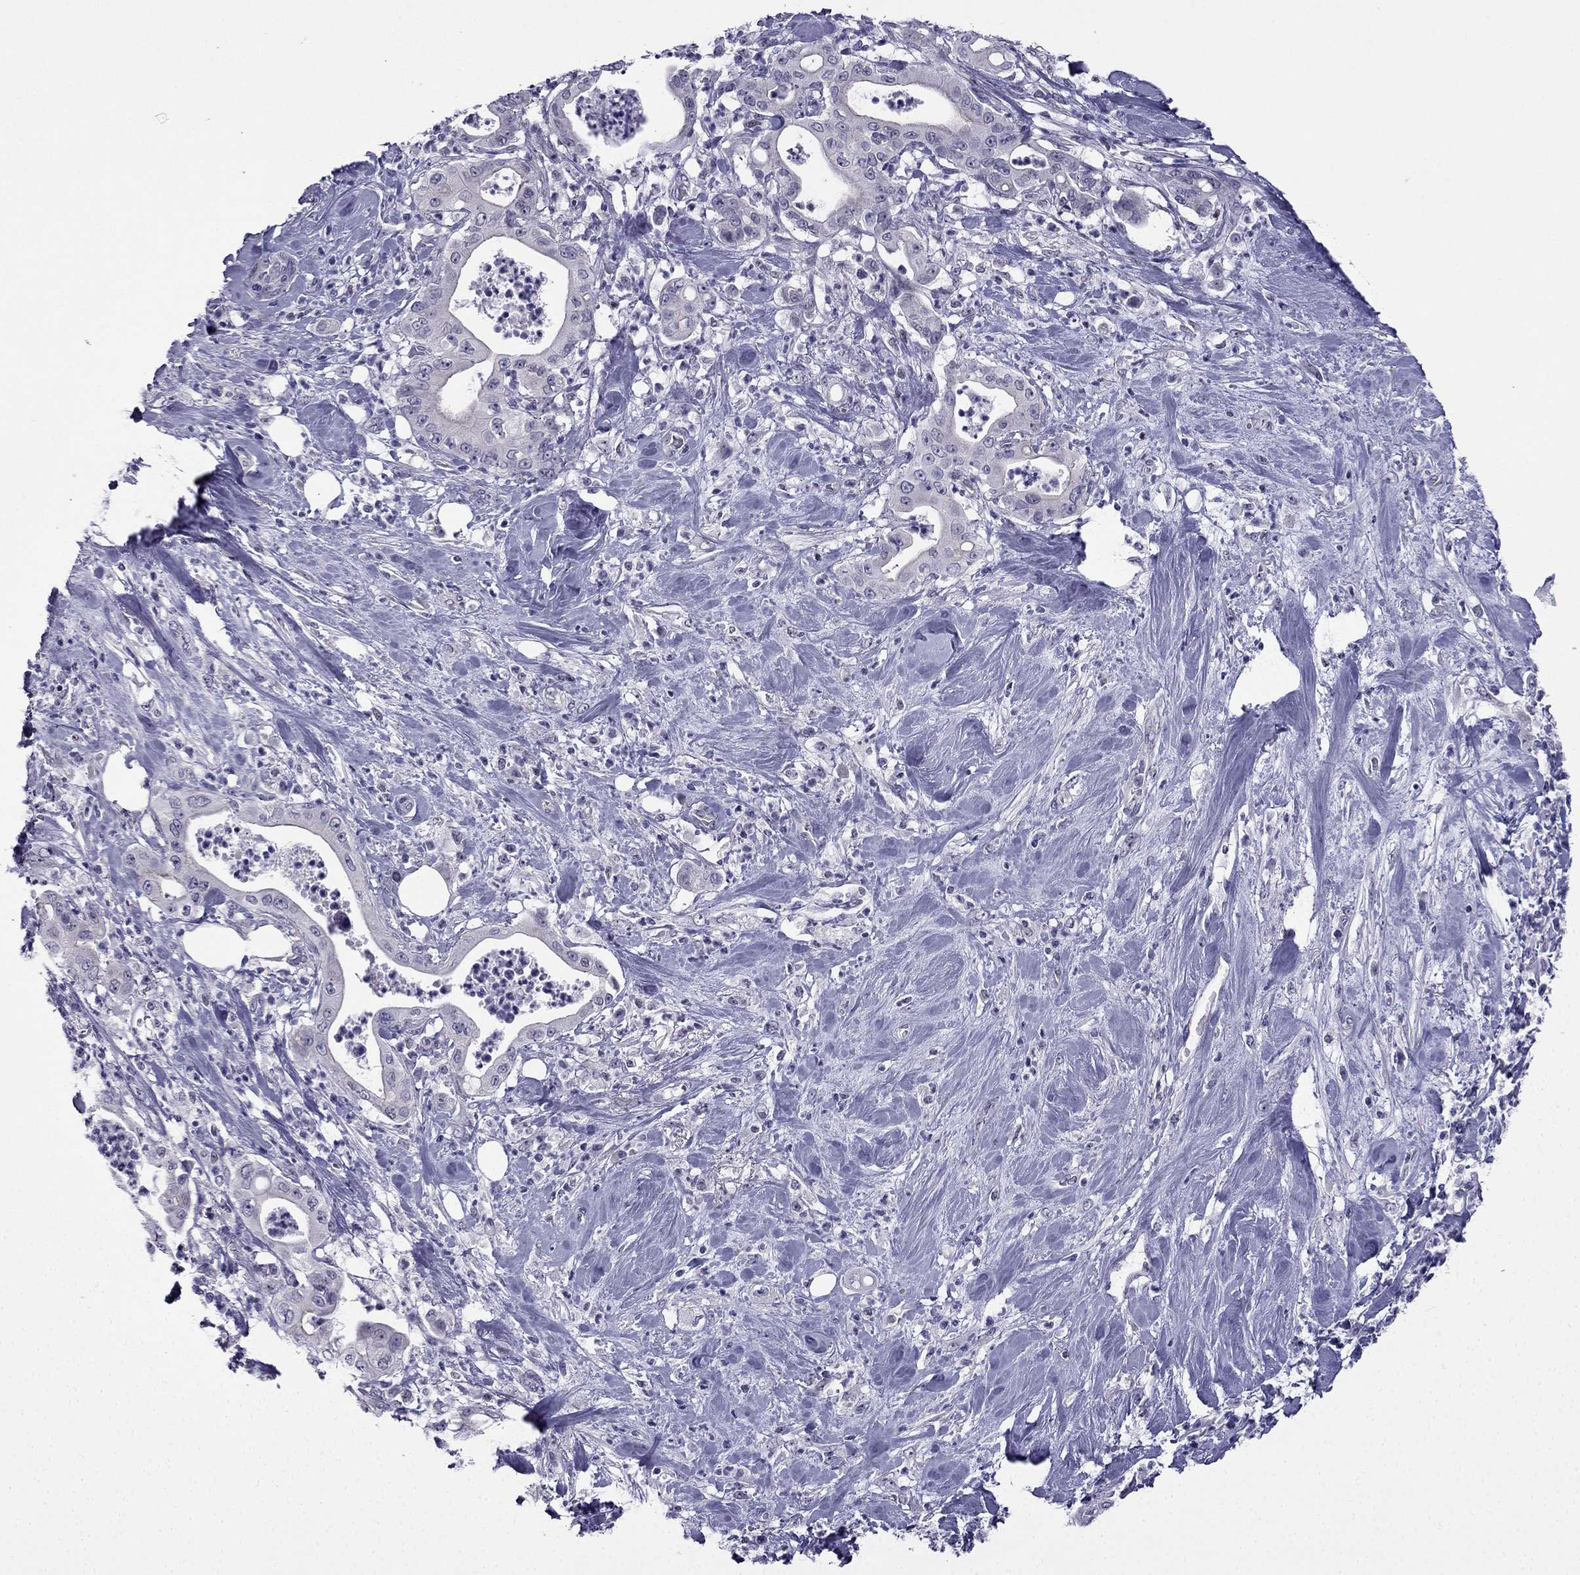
{"staining": {"intensity": "negative", "quantity": "none", "location": "none"}, "tissue": "pancreatic cancer", "cell_type": "Tumor cells", "image_type": "cancer", "snomed": [{"axis": "morphology", "description": "Adenocarcinoma, NOS"}, {"axis": "topography", "description": "Pancreas"}], "caption": "There is no significant staining in tumor cells of adenocarcinoma (pancreatic).", "gene": "POM121L12", "patient": {"sex": "male", "age": 71}}